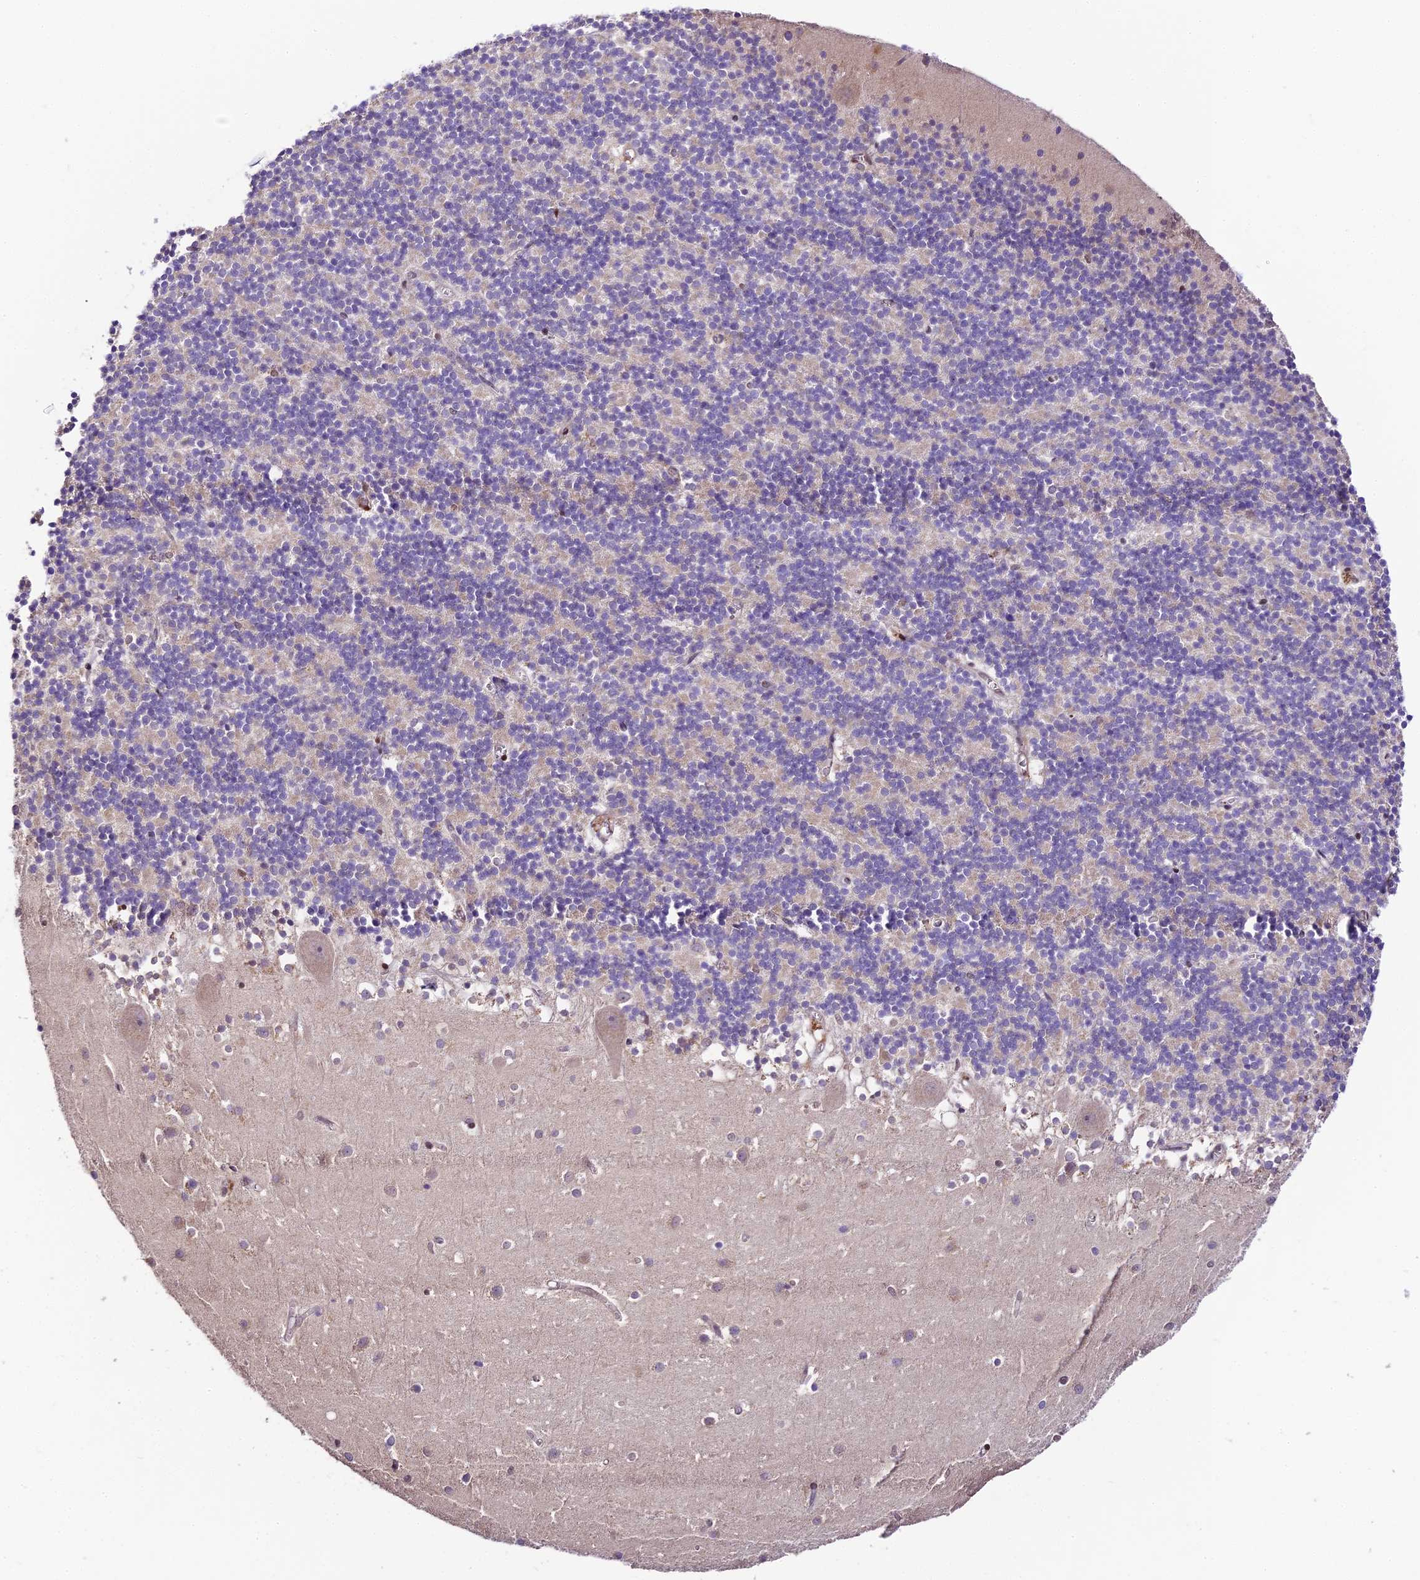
{"staining": {"intensity": "negative", "quantity": "none", "location": "none"}, "tissue": "cerebellum", "cell_type": "Cells in granular layer", "image_type": "normal", "snomed": [{"axis": "morphology", "description": "Normal tissue, NOS"}, {"axis": "topography", "description": "Cerebellum"}], "caption": "This is an immunohistochemistry (IHC) photomicrograph of normal human cerebellum. There is no staining in cells in granular layer.", "gene": "TRIM22", "patient": {"sex": "male", "age": 54}}